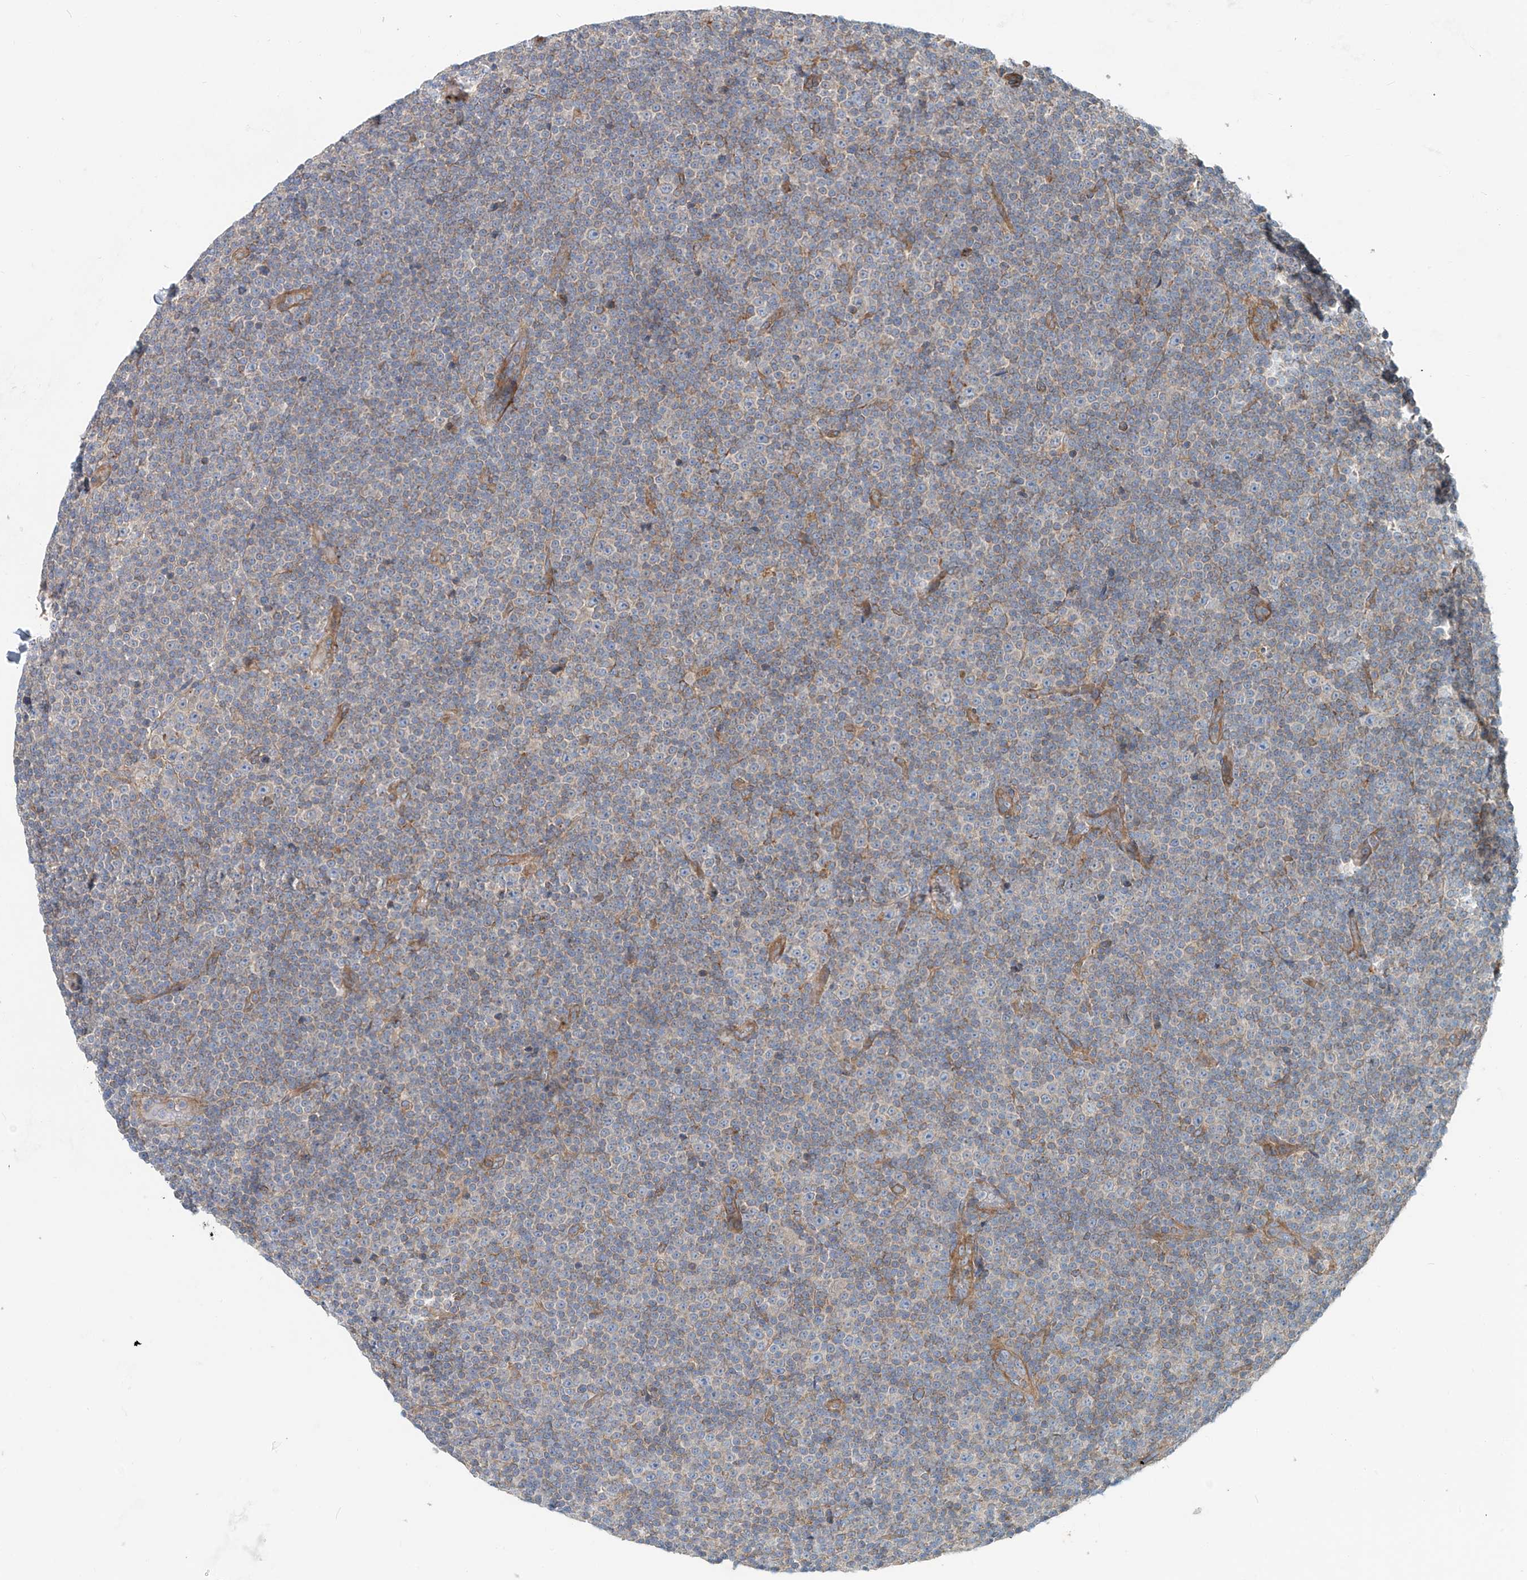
{"staining": {"intensity": "negative", "quantity": "none", "location": "none"}, "tissue": "lymphoma", "cell_type": "Tumor cells", "image_type": "cancer", "snomed": [{"axis": "morphology", "description": "Malignant lymphoma, non-Hodgkin's type, Low grade"}, {"axis": "topography", "description": "Lymph node"}], "caption": "Immunohistochemistry (IHC) image of neoplastic tissue: human lymphoma stained with DAB (3,3'-diaminobenzidine) reveals no significant protein staining in tumor cells. (Stains: DAB immunohistochemistry (IHC) with hematoxylin counter stain, Microscopy: brightfield microscopy at high magnification).", "gene": "SNAP29", "patient": {"sex": "female", "age": 67}}